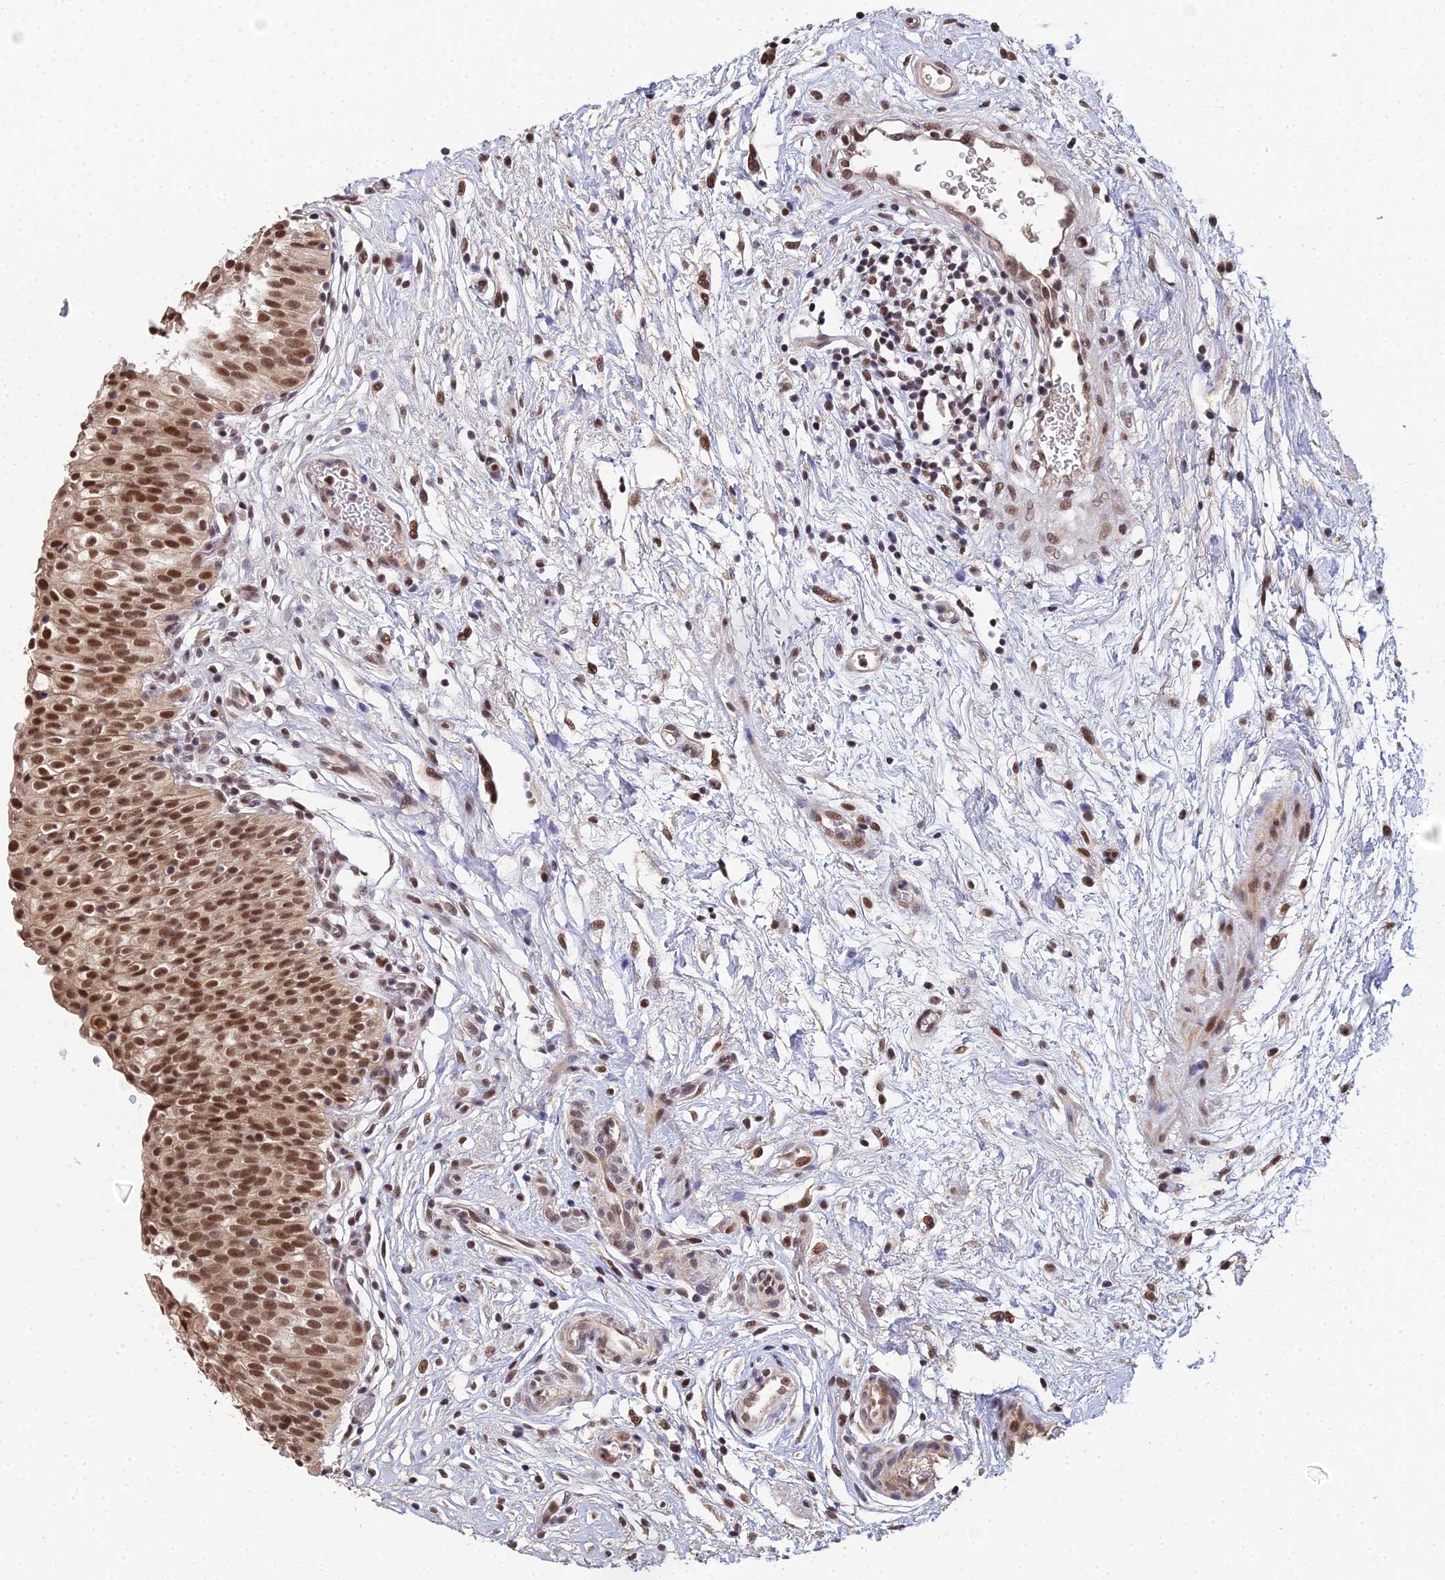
{"staining": {"intensity": "moderate", "quantity": ">75%", "location": "cytoplasmic/membranous,nuclear"}, "tissue": "urinary bladder", "cell_type": "Urothelial cells", "image_type": "normal", "snomed": [{"axis": "morphology", "description": "Normal tissue, NOS"}, {"axis": "topography", "description": "Urinary bladder"}], "caption": "The image reveals a brown stain indicating the presence of a protein in the cytoplasmic/membranous,nuclear of urothelial cells in urinary bladder. The staining was performed using DAB (3,3'-diaminobenzidine) to visualize the protein expression in brown, while the nuclei were stained in blue with hematoxylin (Magnification: 20x).", "gene": "BIVM", "patient": {"sex": "male", "age": 55}}